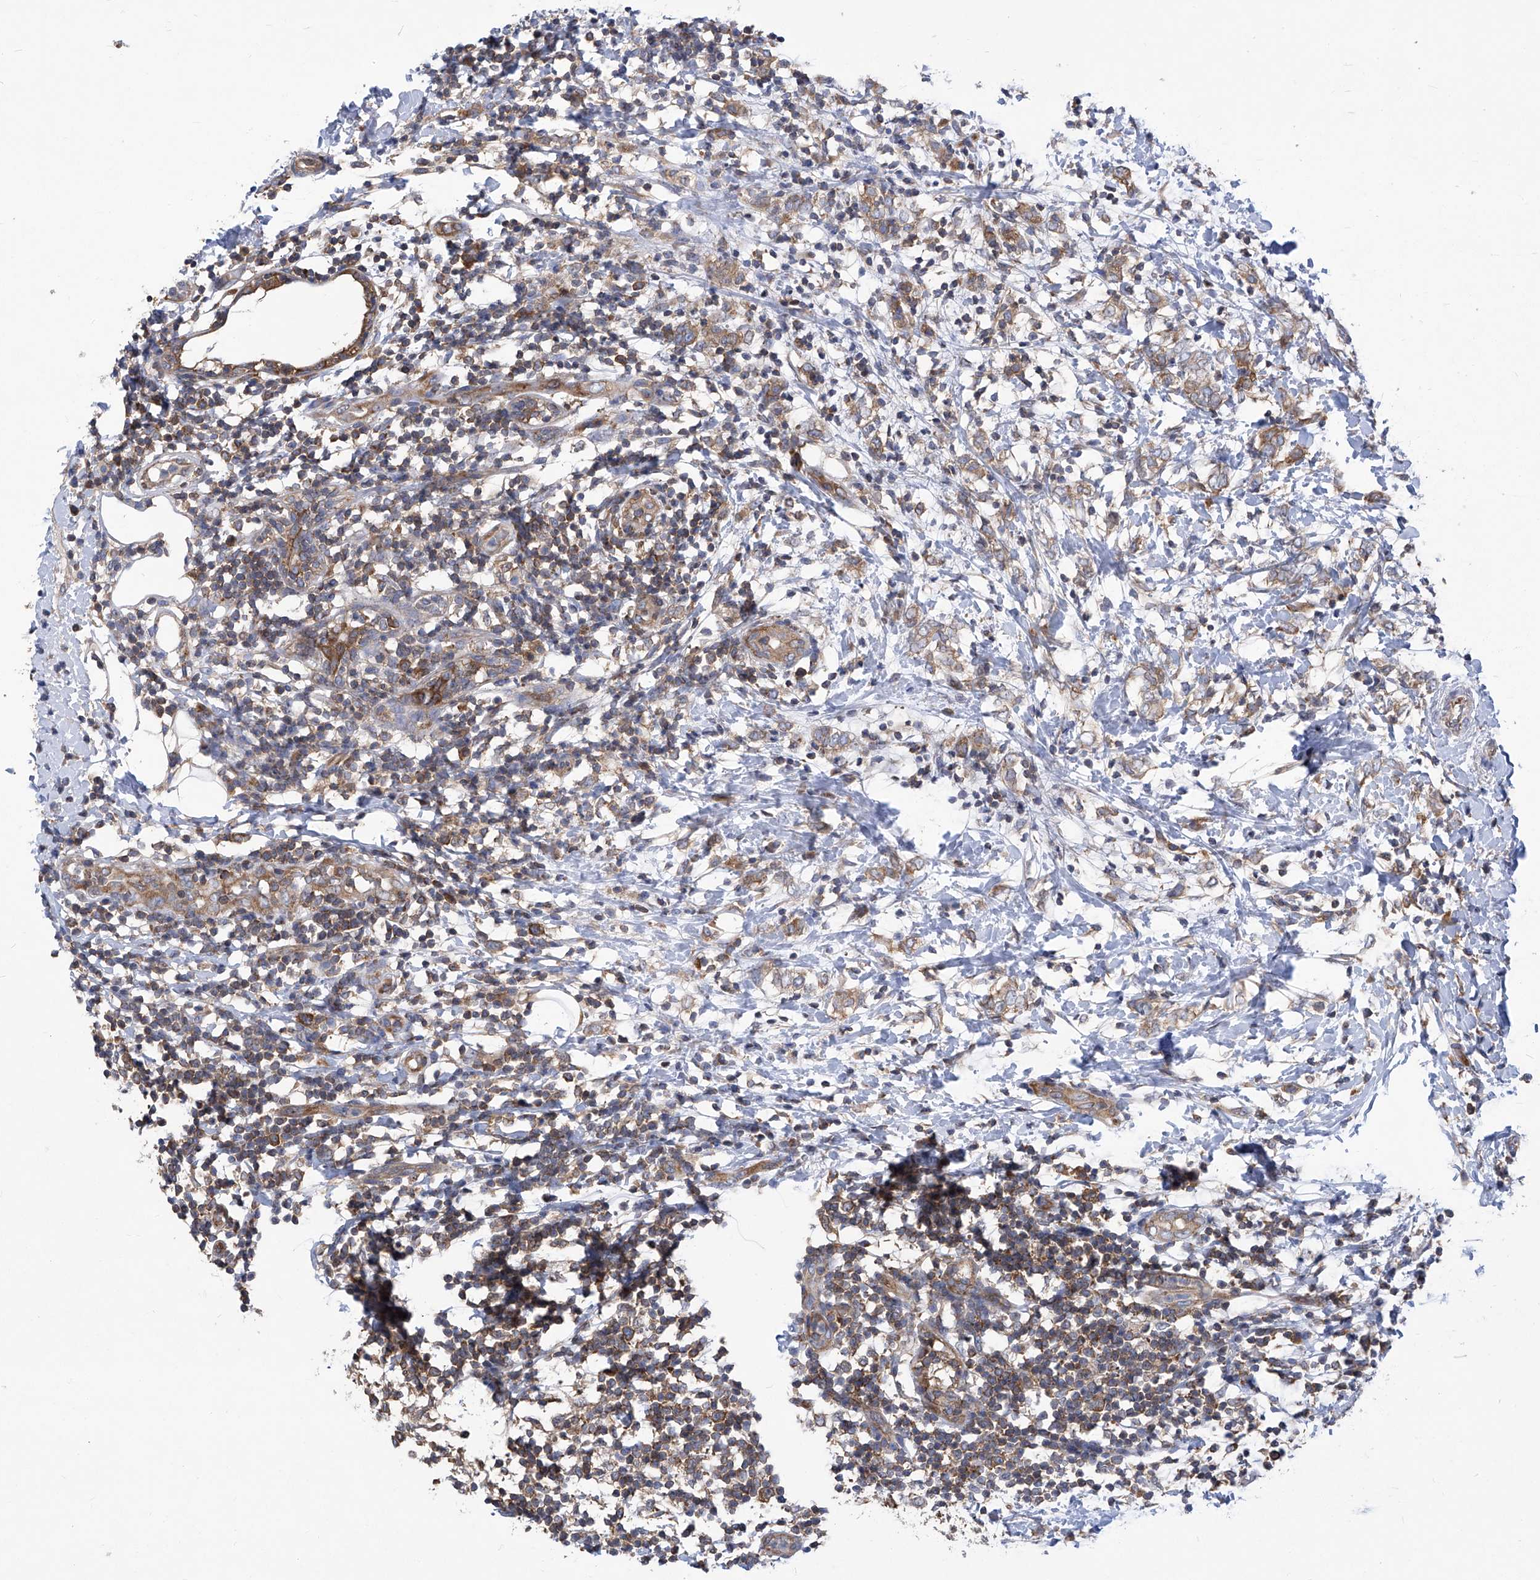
{"staining": {"intensity": "weak", "quantity": ">75%", "location": "cytoplasmic/membranous"}, "tissue": "breast cancer", "cell_type": "Tumor cells", "image_type": "cancer", "snomed": [{"axis": "morphology", "description": "Normal tissue, NOS"}, {"axis": "morphology", "description": "Lobular carcinoma"}, {"axis": "topography", "description": "Breast"}], "caption": "About >75% of tumor cells in human breast cancer (lobular carcinoma) show weak cytoplasmic/membranous protein staining as visualized by brown immunohistochemical staining.", "gene": "EIF3M", "patient": {"sex": "female", "age": 47}}